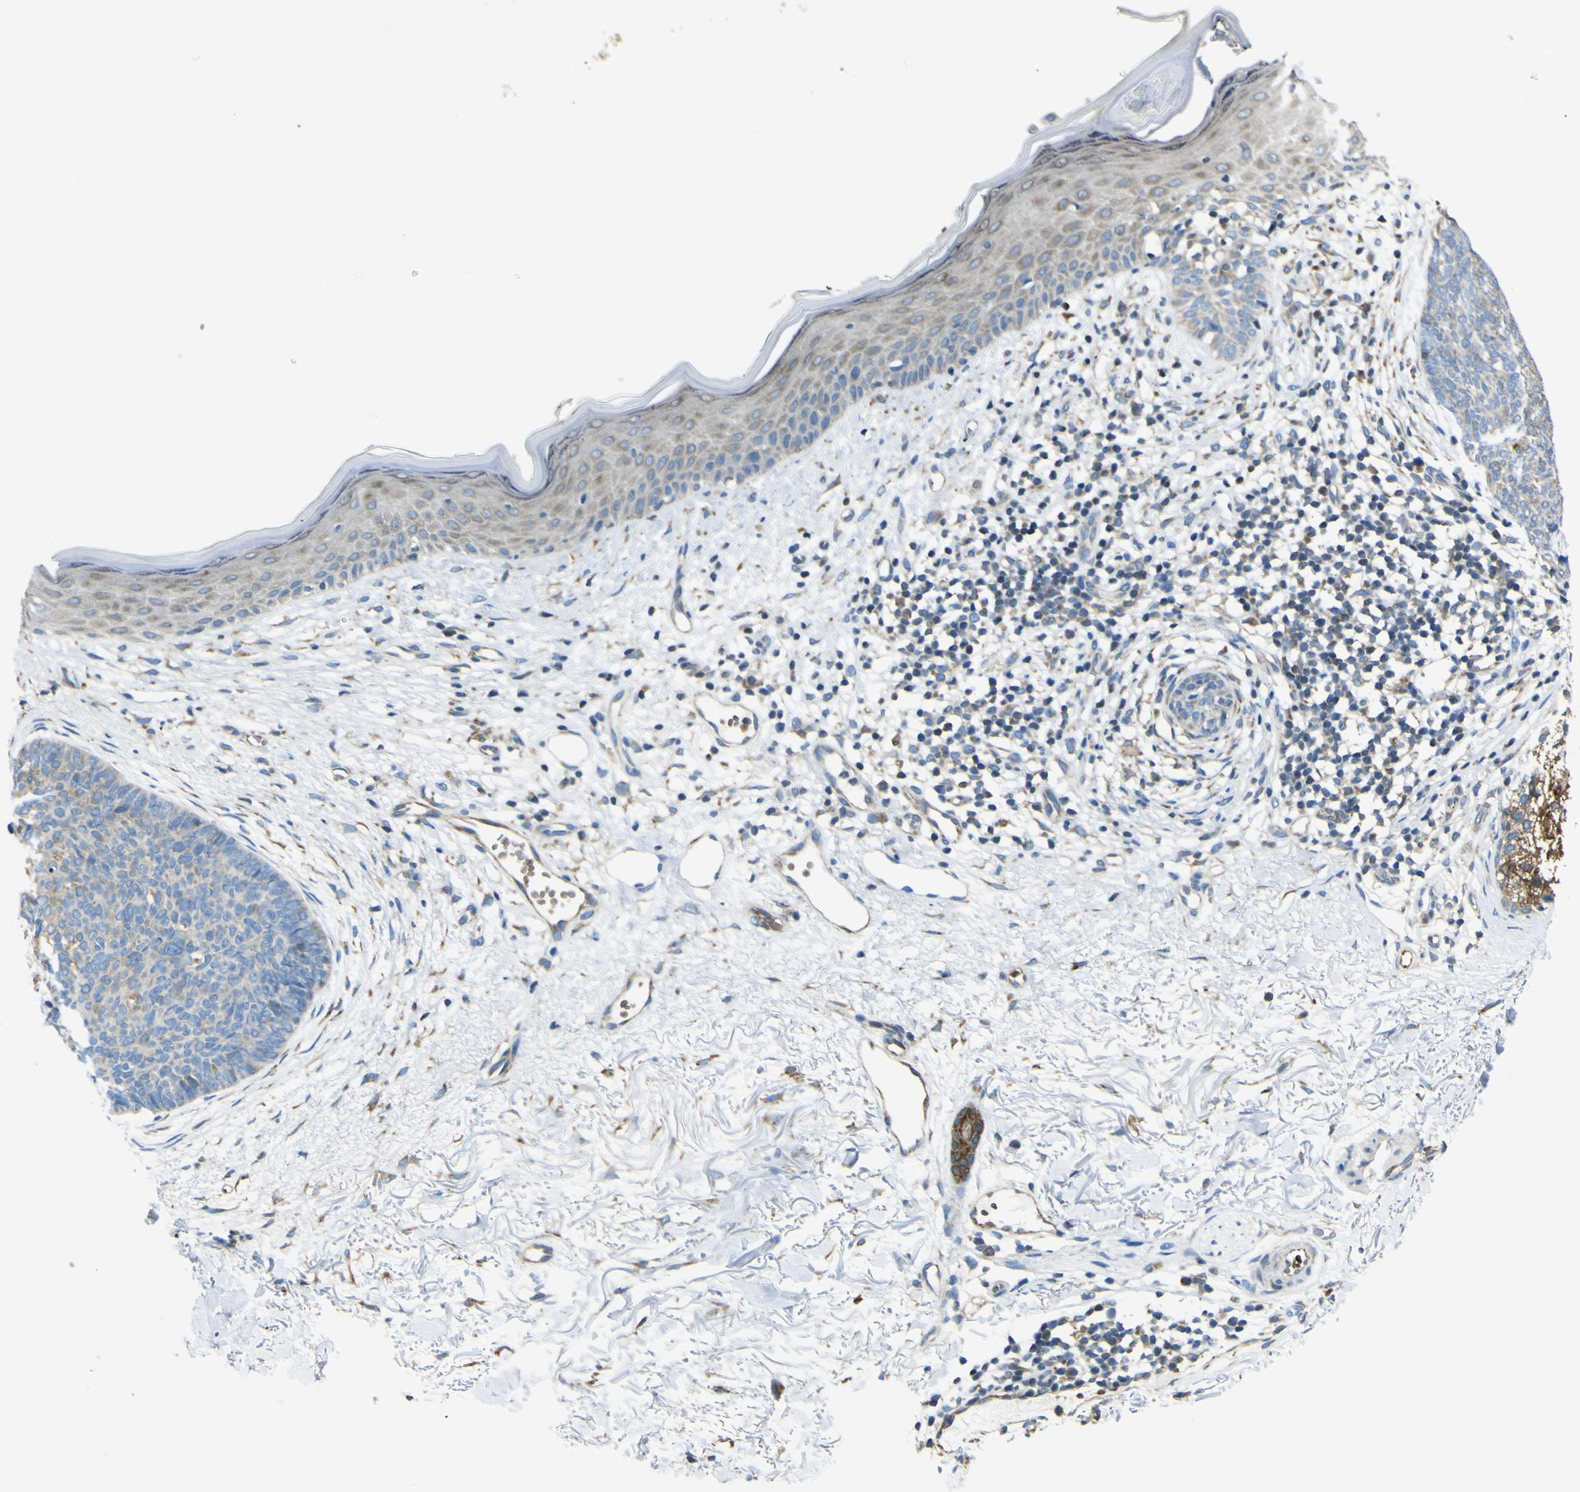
{"staining": {"intensity": "weak", "quantity": ">75%", "location": "cytoplasmic/membranous"}, "tissue": "skin cancer", "cell_type": "Tumor cells", "image_type": "cancer", "snomed": [{"axis": "morphology", "description": "Basal cell carcinoma"}, {"axis": "topography", "description": "Skin"}], "caption": "Weak cytoplasmic/membranous staining for a protein is seen in approximately >75% of tumor cells of skin basal cell carcinoma using immunohistochemistry.", "gene": "STIM1", "patient": {"sex": "female", "age": 70}}